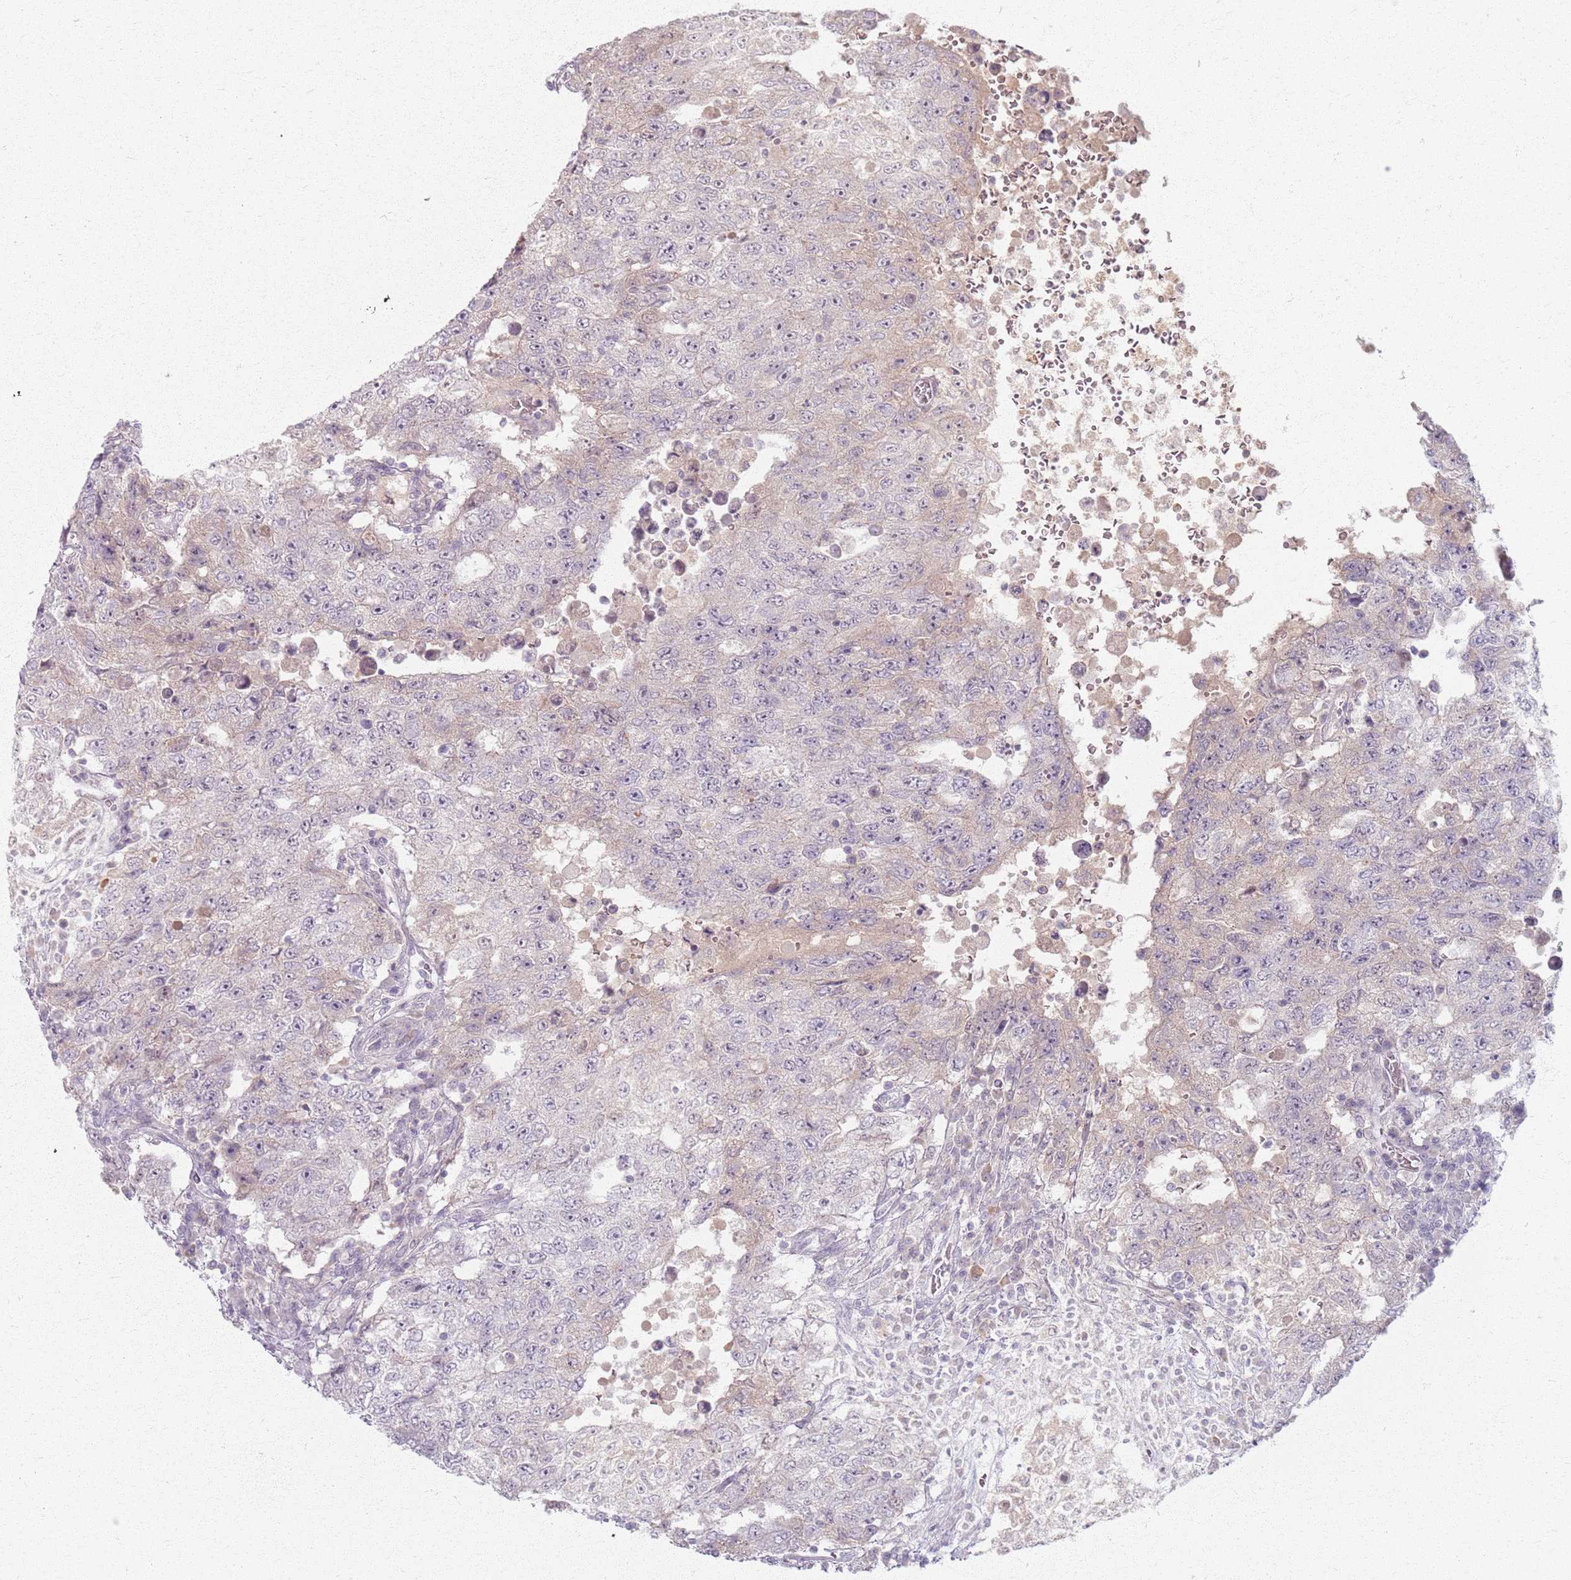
{"staining": {"intensity": "negative", "quantity": "none", "location": "none"}, "tissue": "testis cancer", "cell_type": "Tumor cells", "image_type": "cancer", "snomed": [{"axis": "morphology", "description": "Carcinoma, Embryonal, NOS"}, {"axis": "topography", "description": "Testis"}], "caption": "Immunohistochemical staining of testis cancer (embryonal carcinoma) displays no significant staining in tumor cells.", "gene": "CRIPT", "patient": {"sex": "male", "age": 26}}